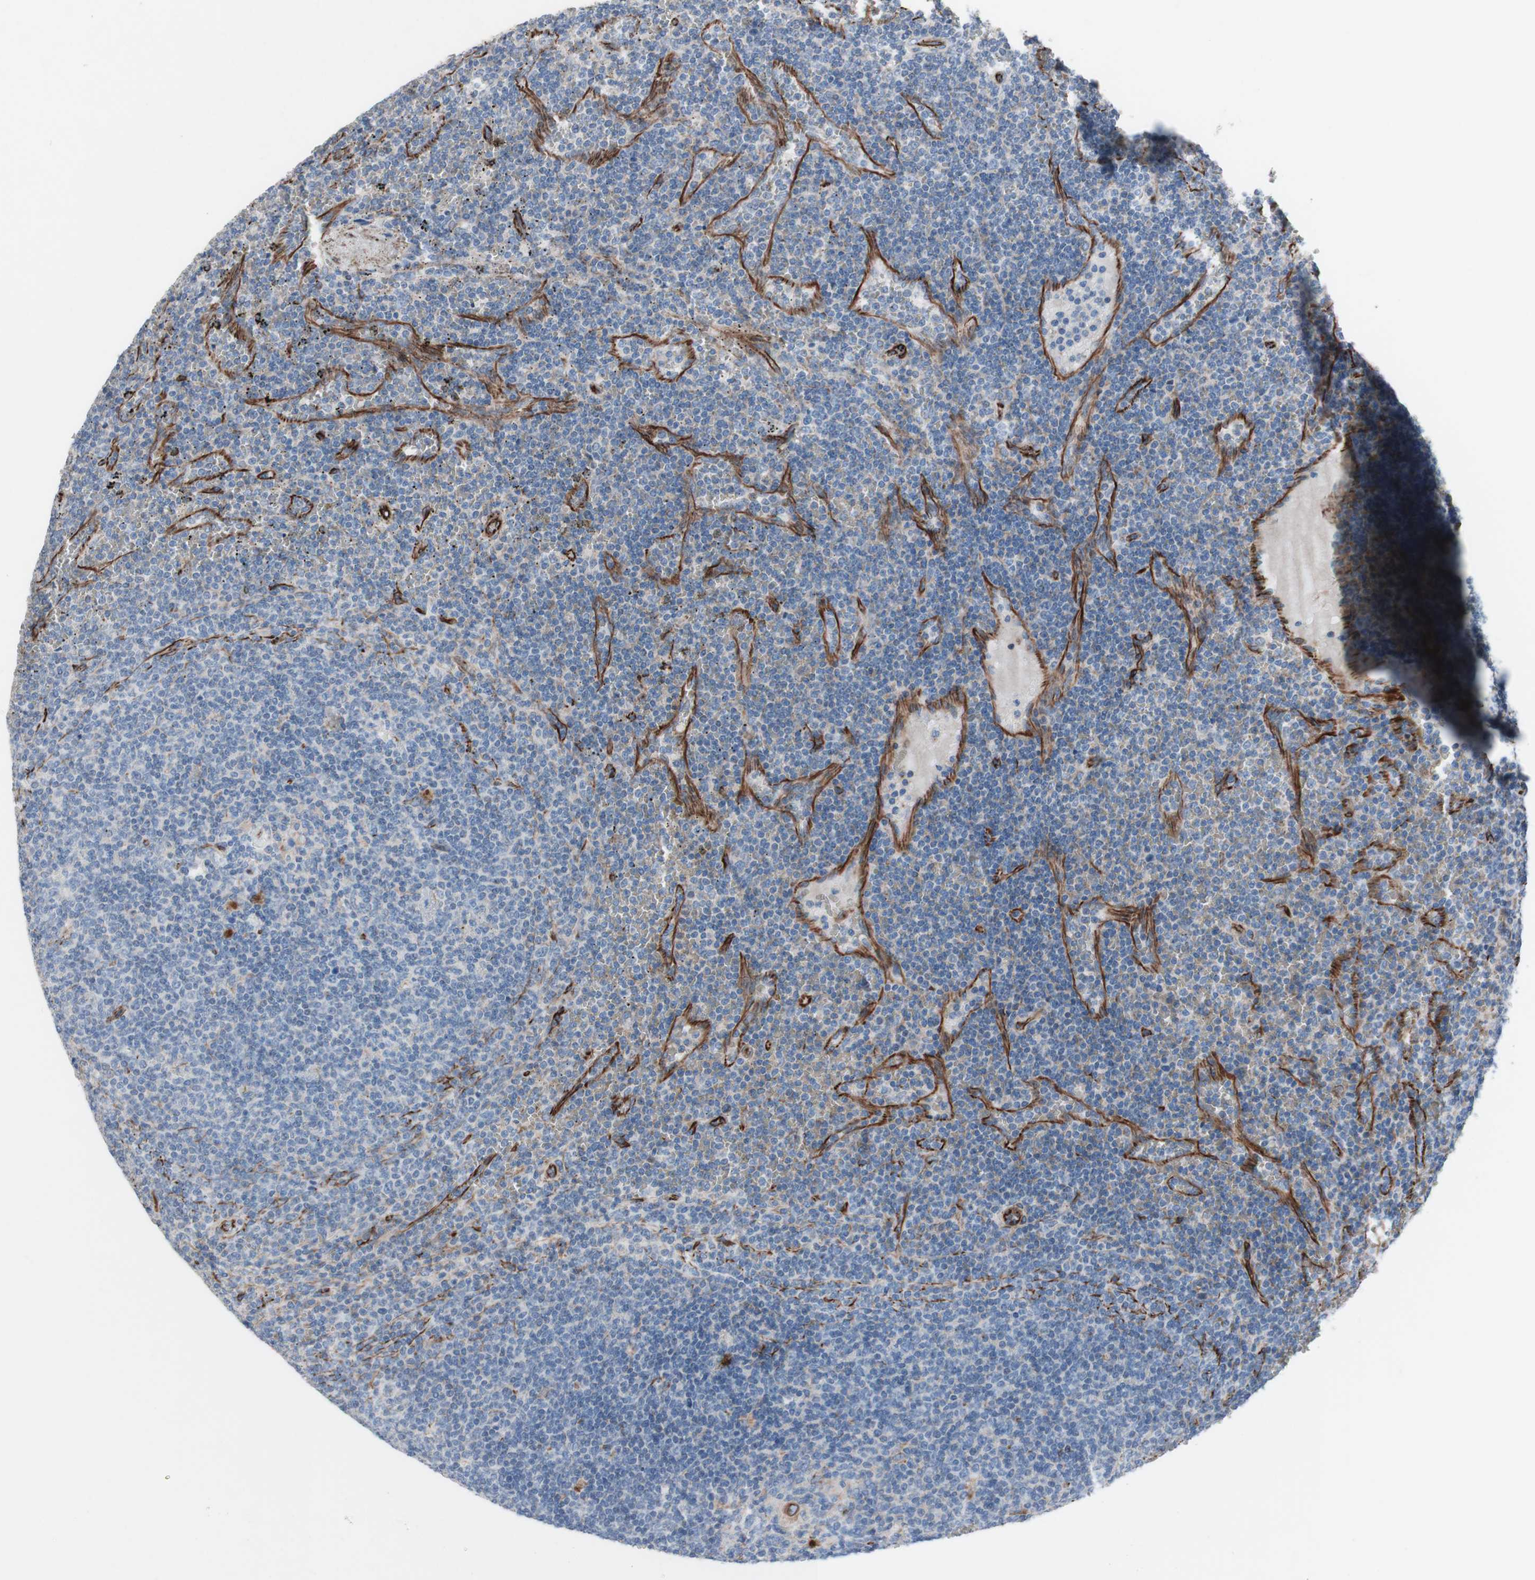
{"staining": {"intensity": "weak", "quantity": "<25%", "location": "cytoplasmic/membranous"}, "tissue": "lymphoma", "cell_type": "Tumor cells", "image_type": "cancer", "snomed": [{"axis": "morphology", "description": "Malignant lymphoma, non-Hodgkin's type, Low grade"}, {"axis": "topography", "description": "Spleen"}], "caption": "This is an immunohistochemistry (IHC) photomicrograph of malignant lymphoma, non-Hodgkin's type (low-grade). There is no expression in tumor cells.", "gene": "AGPAT5", "patient": {"sex": "female", "age": 50}}